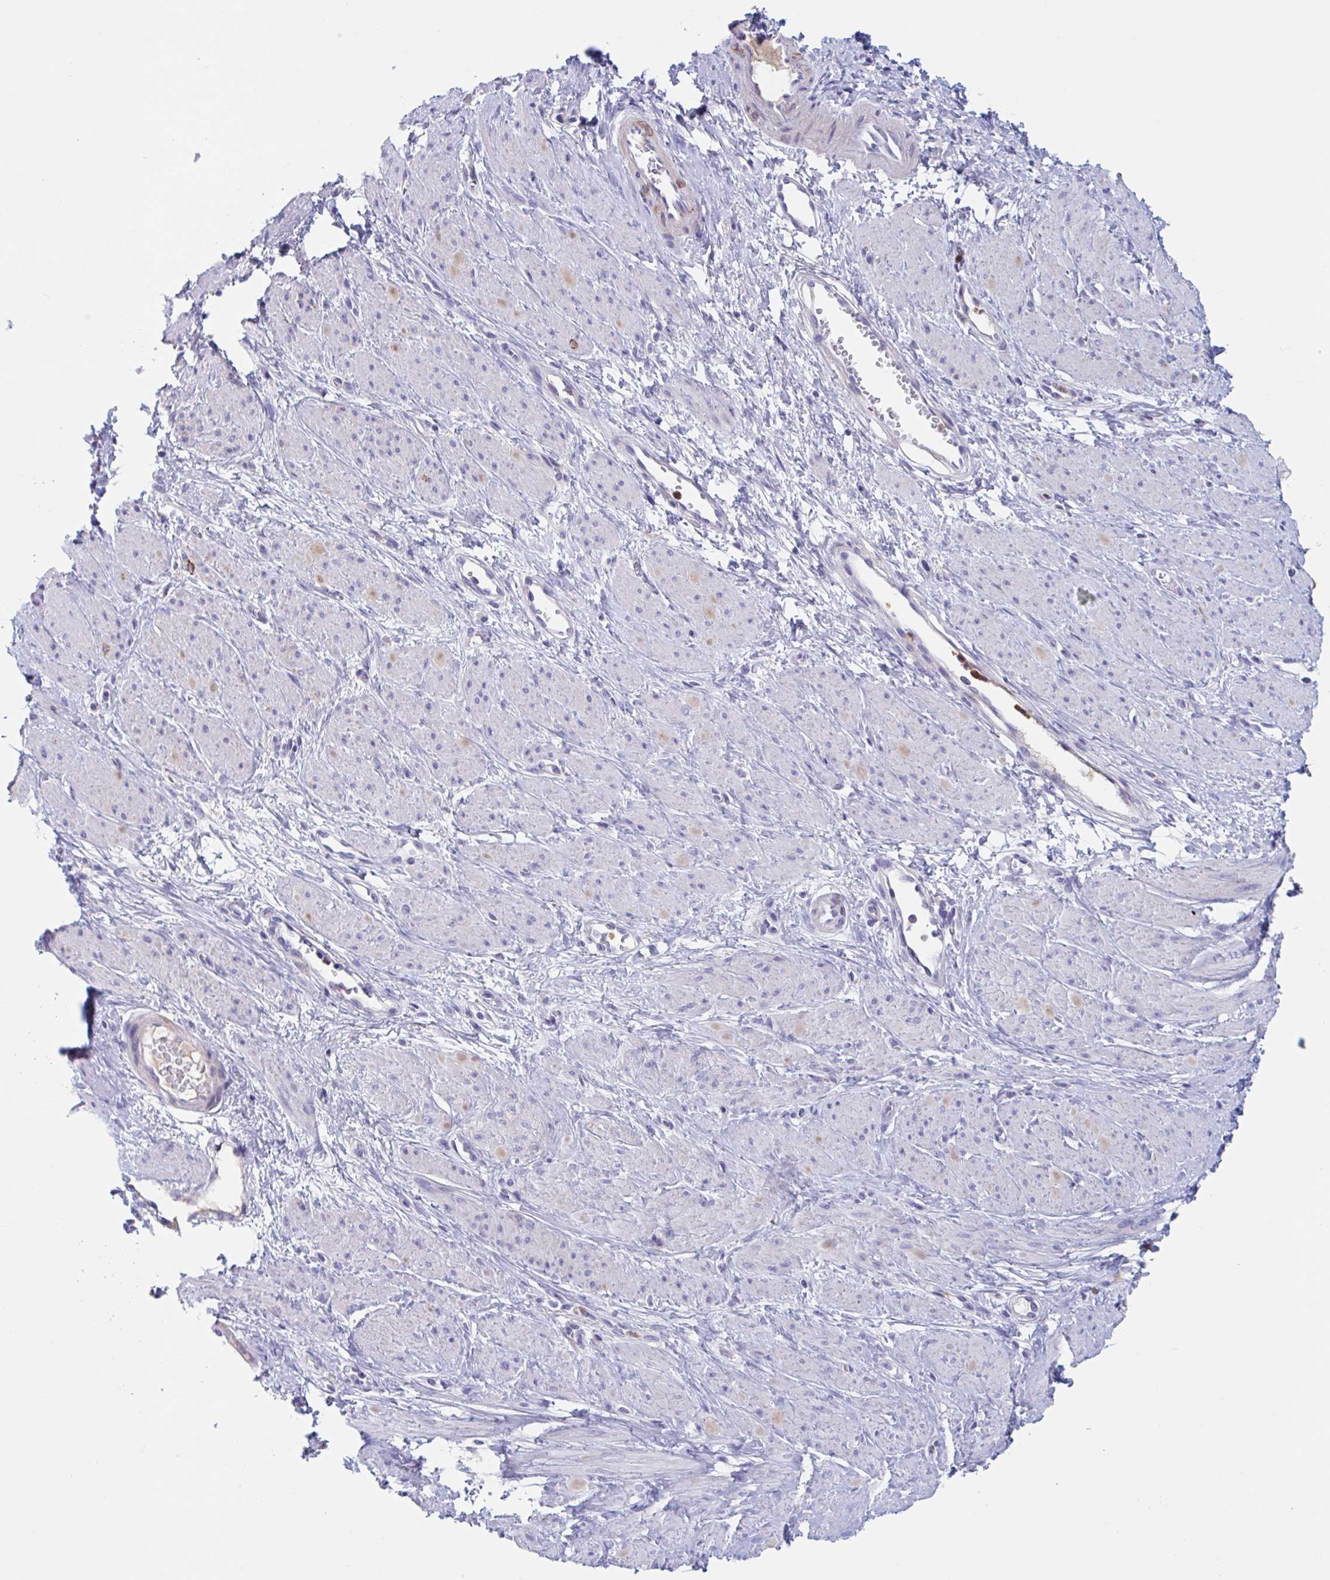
{"staining": {"intensity": "weak", "quantity": "<25%", "location": "cytoplasmic/membranous"}, "tissue": "smooth muscle", "cell_type": "Smooth muscle cells", "image_type": "normal", "snomed": [{"axis": "morphology", "description": "Normal tissue, NOS"}, {"axis": "topography", "description": "Smooth muscle"}, {"axis": "topography", "description": "Uterus"}], "caption": "The immunohistochemistry micrograph has no significant positivity in smooth muscle cells of smooth muscle. The staining was performed using DAB (3,3'-diaminobenzidine) to visualize the protein expression in brown, while the nuclei were stained in blue with hematoxylin (Magnification: 20x).", "gene": "ZNHIT2", "patient": {"sex": "female", "age": 39}}